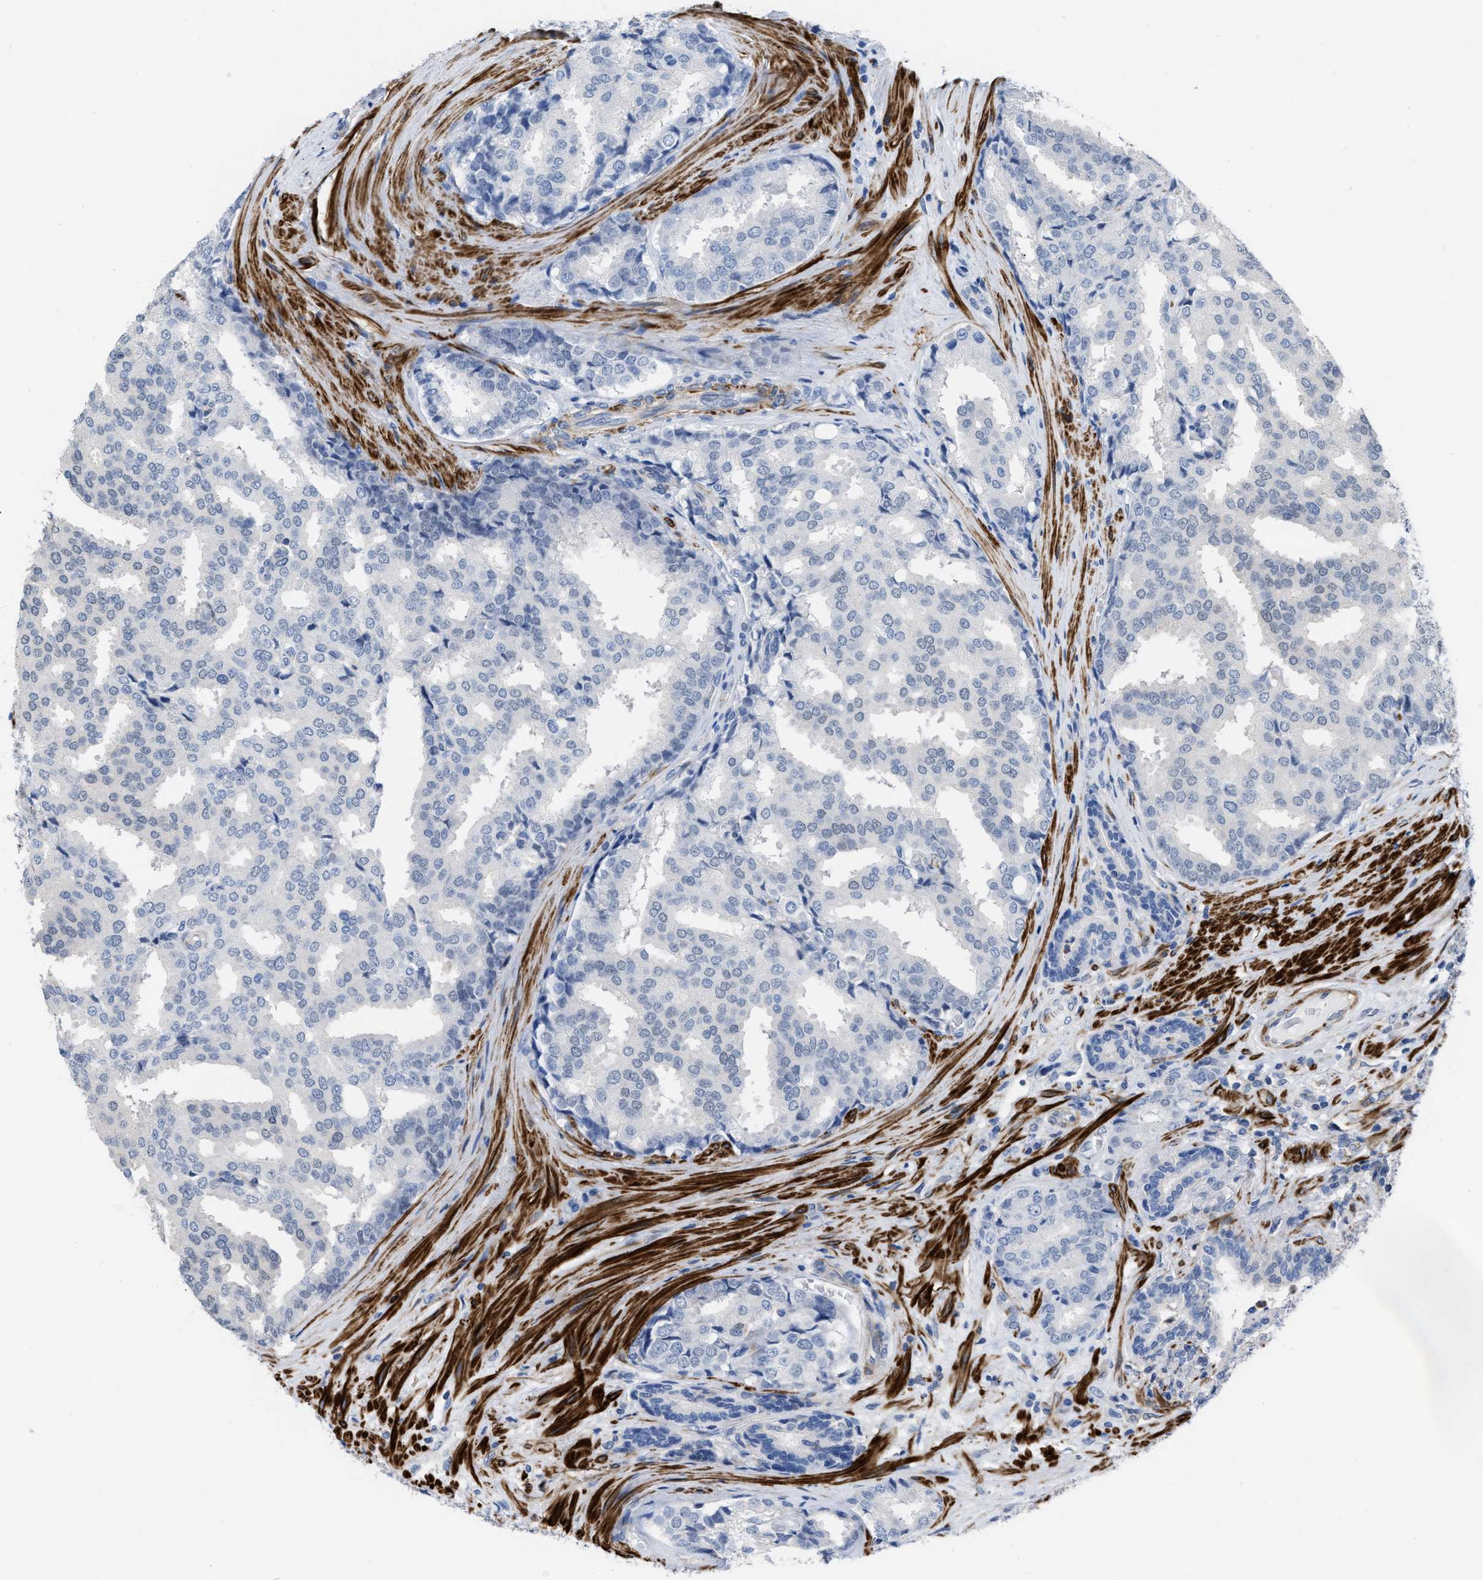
{"staining": {"intensity": "negative", "quantity": "none", "location": "none"}, "tissue": "prostate cancer", "cell_type": "Tumor cells", "image_type": "cancer", "snomed": [{"axis": "morphology", "description": "Adenocarcinoma, High grade"}, {"axis": "topography", "description": "Prostate"}], "caption": "Tumor cells show no significant staining in prostate cancer (adenocarcinoma (high-grade)).", "gene": "PRMT2", "patient": {"sex": "male", "age": 50}}